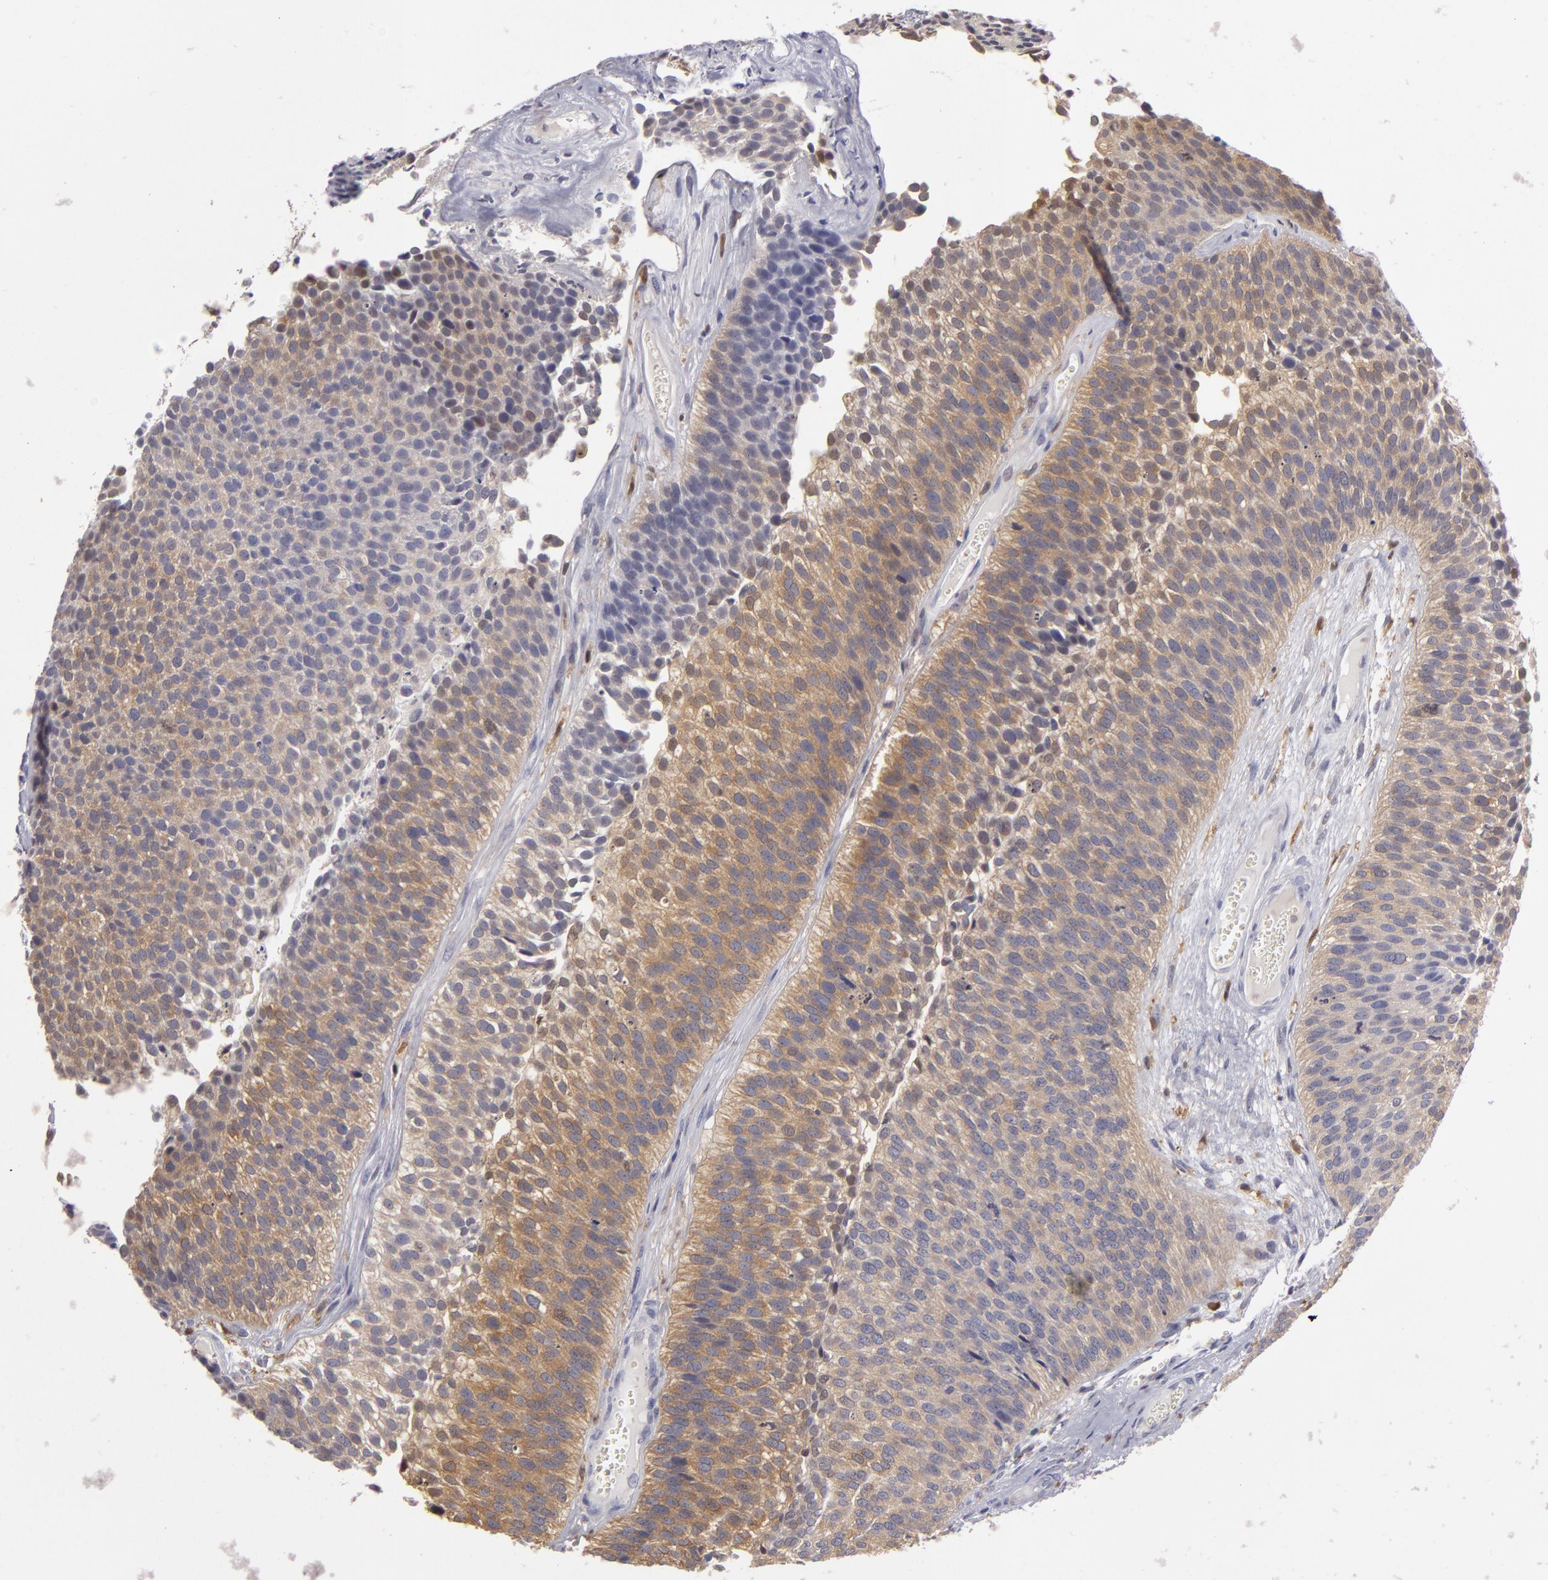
{"staining": {"intensity": "weak", "quantity": "25%-75%", "location": "cytoplasmic/membranous"}, "tissue": "urothelial cancer", "cell_type": "Tumor cells", "image_type": "cancer", "snomed": [{"axis": "morphology", "description": "Urothelial carcinoma, Low grade"}, {"axis": "topography", "description": "Urinary bladder"}], "caption": "IHC image of urothelial cancer stained for a protein (brown), which reveals low levels of weak cytoplasmic/membranous positivity in approximately 25%-75% of tumor cells.", "gene": "GNPDA1", "patient": {"sex": "male", "age": 84}}